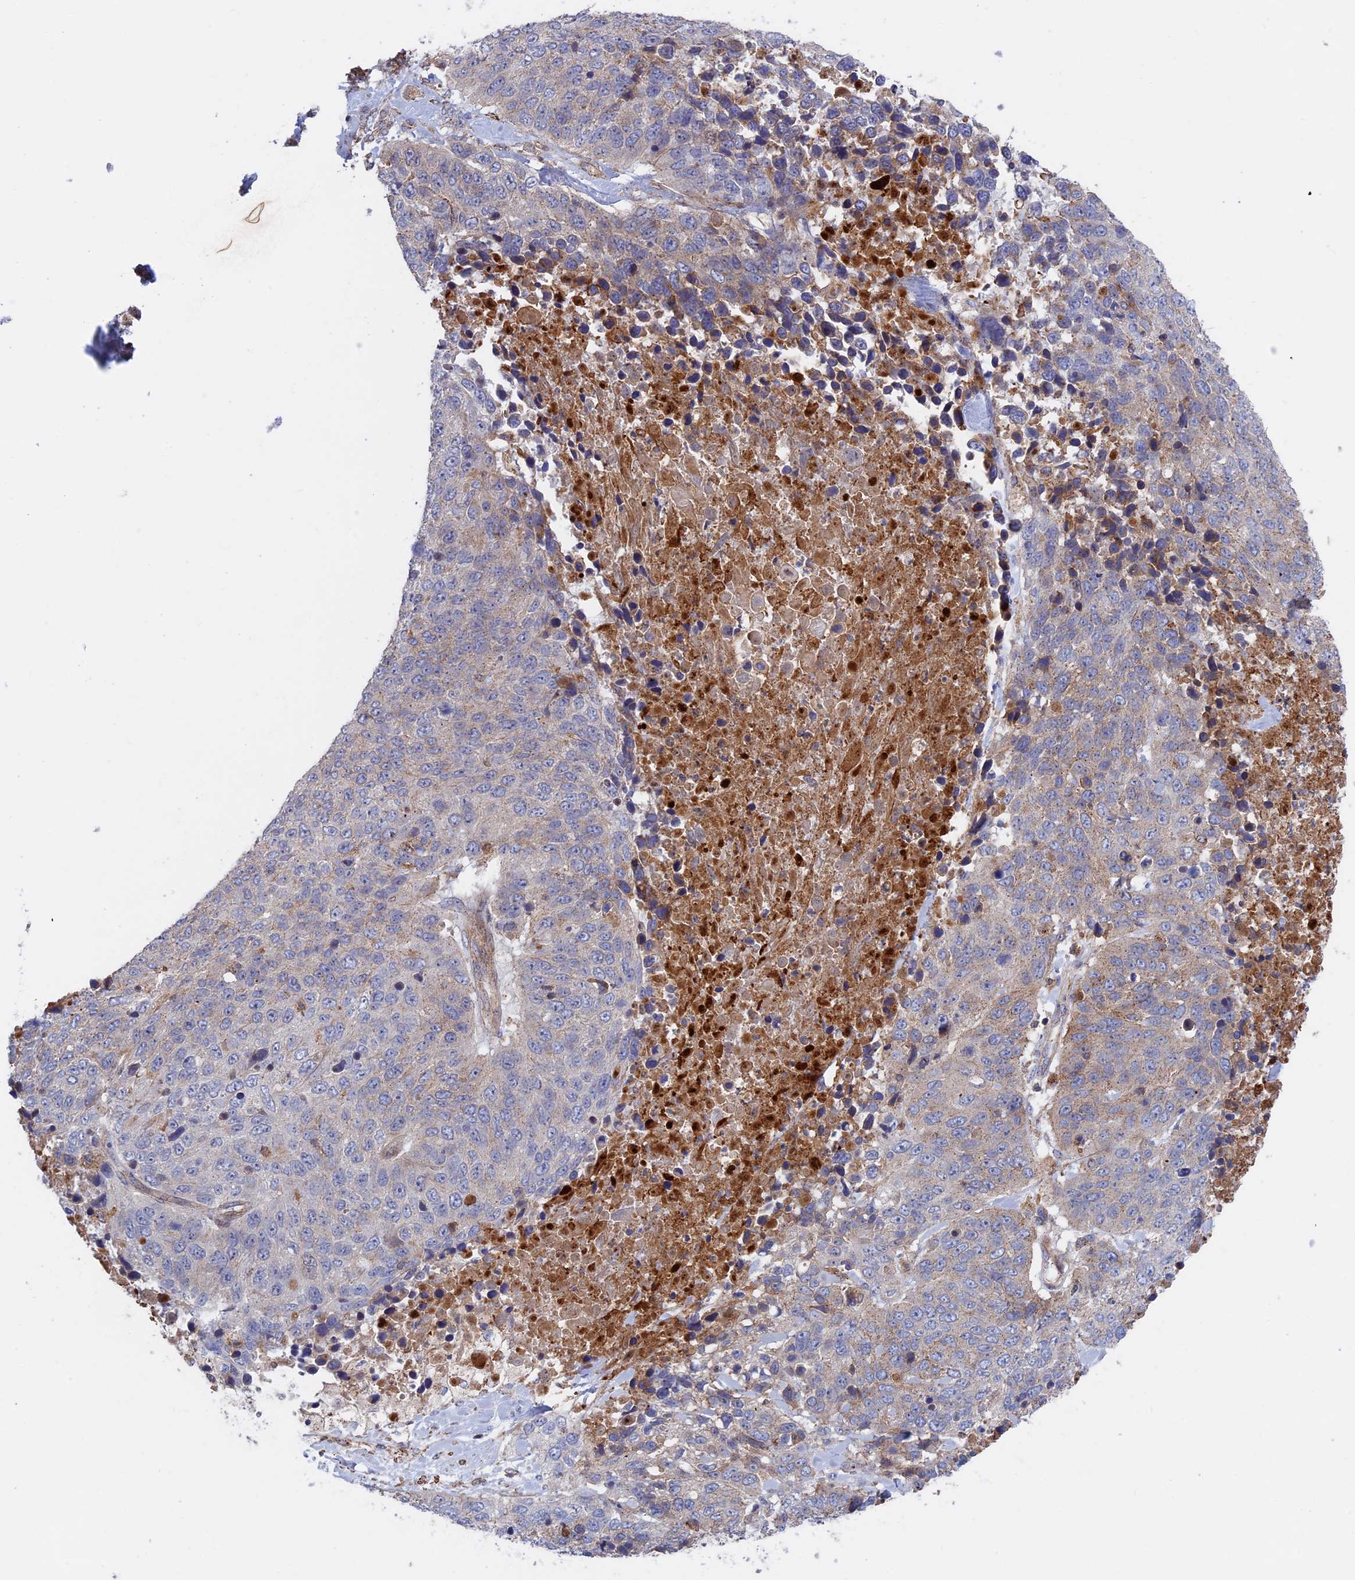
{"staining": {"intensity": "negative", "quantity": "none", "location": "none"}, "tissue": "lung cancer", "cell_type": "Tumor cells", "image_type": "cancer", "snomed": [{"axis": "morphology", "description": "Normal tissue, NOS"}, {"axis": "morphology", "description": "Squamous cell carcinoma, NOS"}, {"axis": "topography", "description": "Lymph node"}, {"axis": "topography", "description": "Lung"}], "caption": "Human lung cancer stained for a protein using immunohistochemistry shows no expression in tumor cells.", "gene": "LYPD5", "patient": {"sex": "male", "age": 66}}